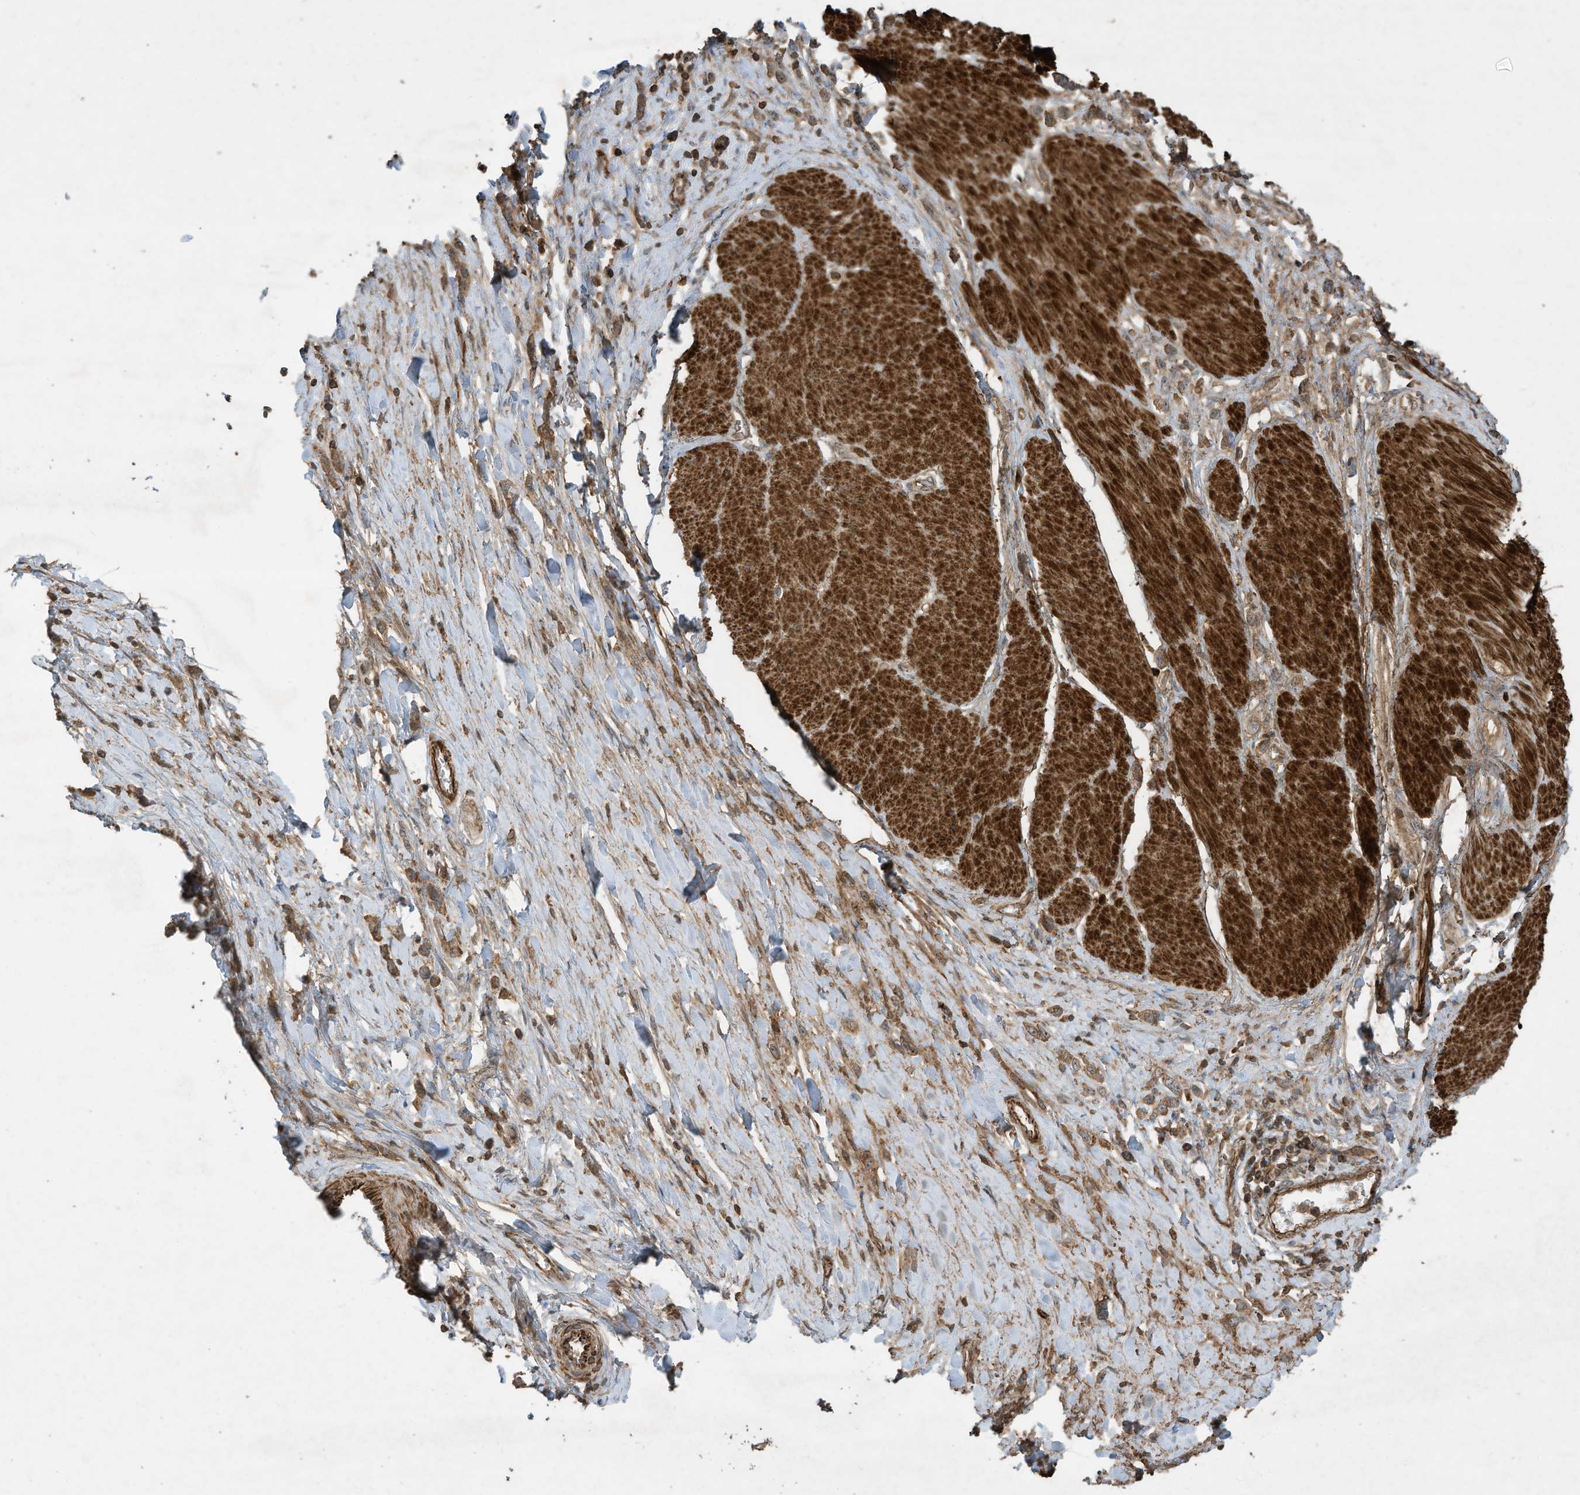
{"staining": {"intensity": "moderate", "quantity": ">75%", "location": "cytoplasmic/membranous"}, "tissue": "stomach cancer", "cell_type": "Tumor cells", "image_type": "cancer", "snomed": [{"axis": "morphology", "description": "Adenocarcinoma, NOS"}, {"axis": "topography", "description": "Stomach"}], "caption": "Protein expression analysis of human stomach adenocarcinoma reveals moderate cytoplasmic/membranous positivity in about >75% of tumor cells.", "gene": "DDIT4", "patient": {"sex": "female", "age": 65}}